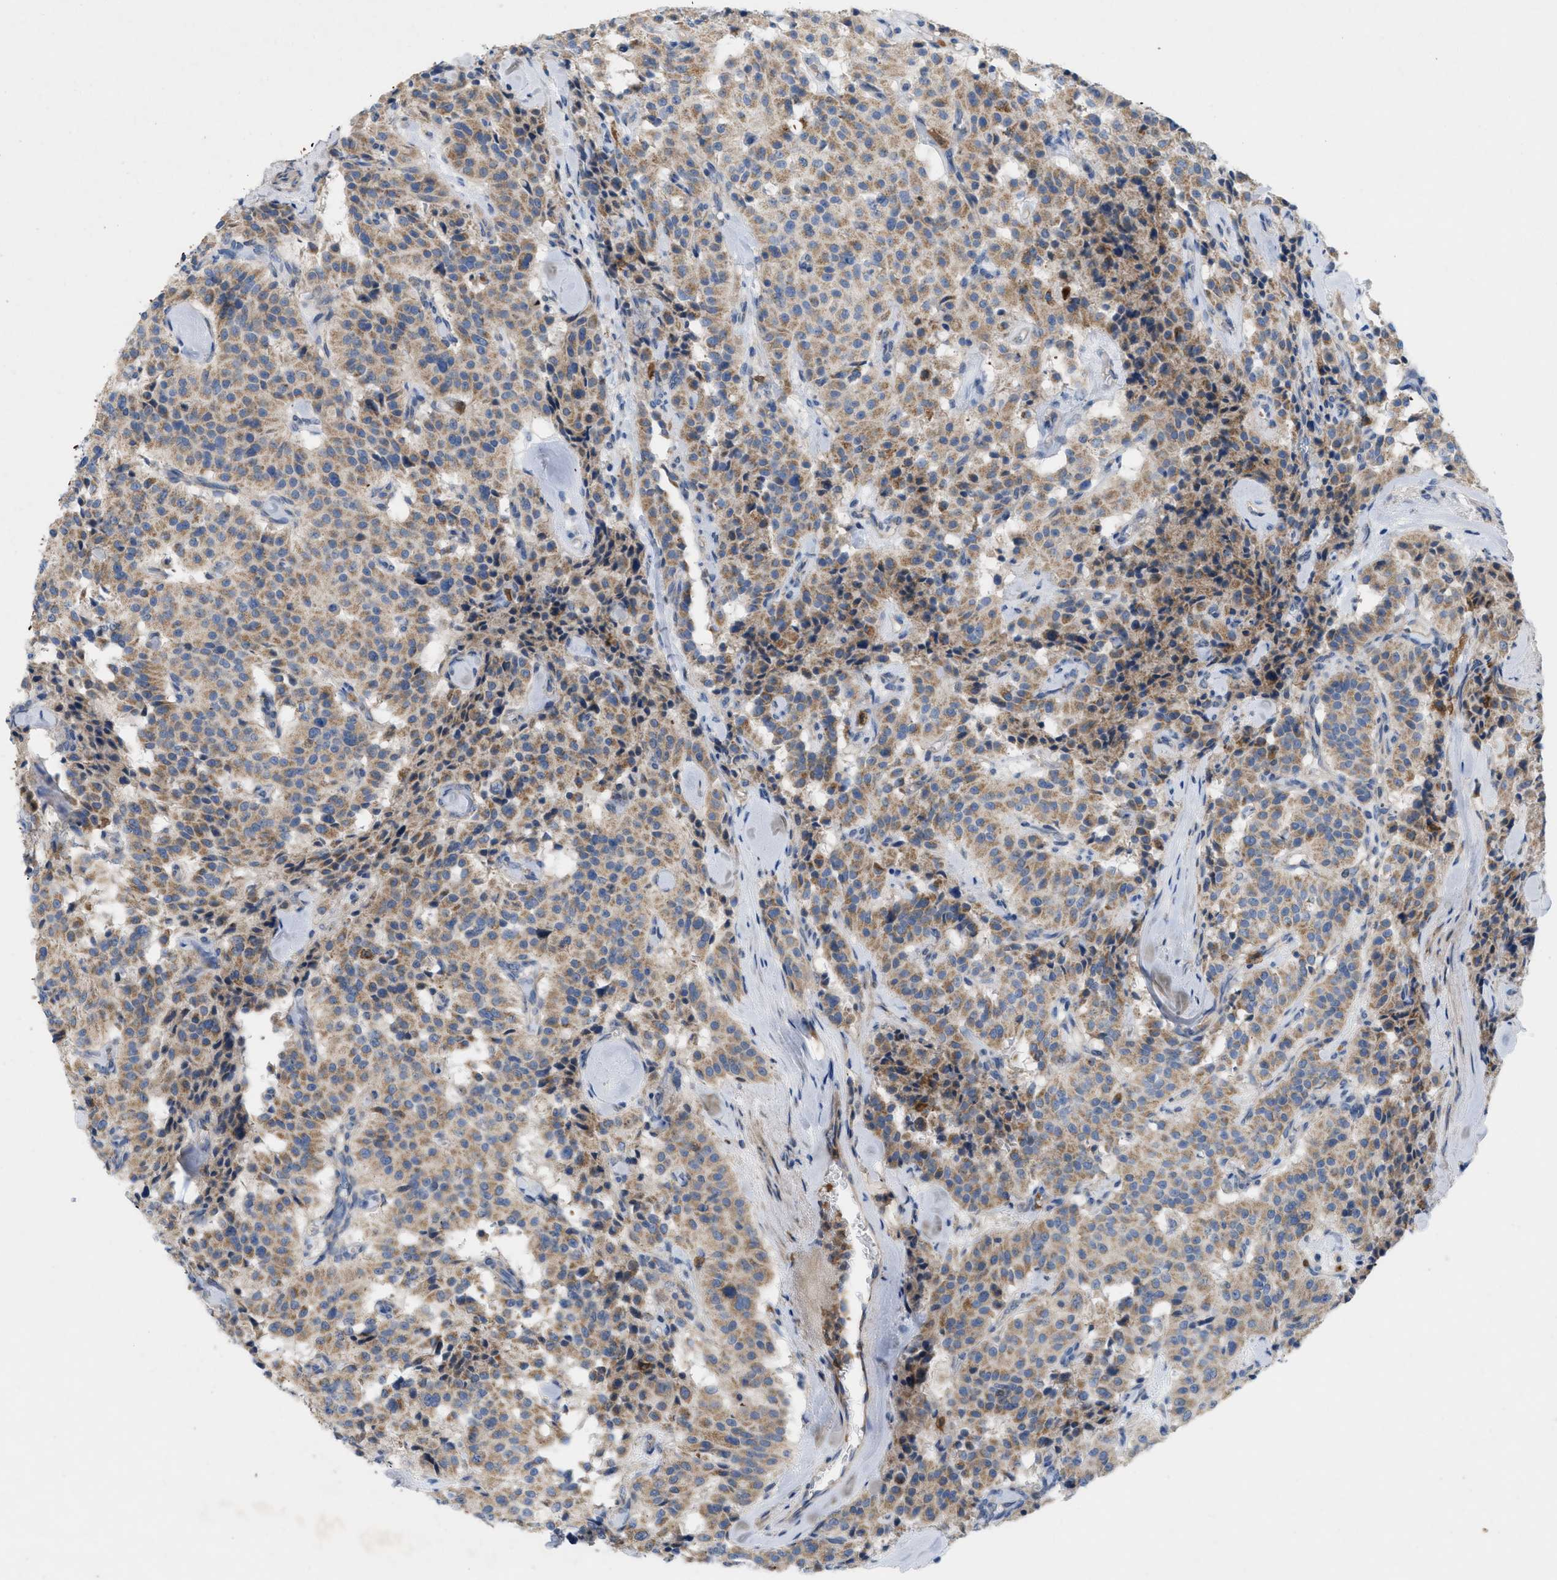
{"staining": {"intensity": "moderate", "quantity": ">75%", "location": "cytoplasmic/membranous"}, "tissue": "carcinoid", "cell_type": "Tumor cells", "image_type": "cancer", "snomed": [{"axis": "morphology", "description": "Carcinoid, malignant, NOS"}, {"axis": "topography", "description": "Lung"}], "caption": "This is an image of immunohistochemistry staining of carcinoid (malignant), which shows moderate positivity in the cytoplasmic/membranous of tumor cells.", "gene": "PLPPR5", "patient": {"sex": "male", "age": 30}}